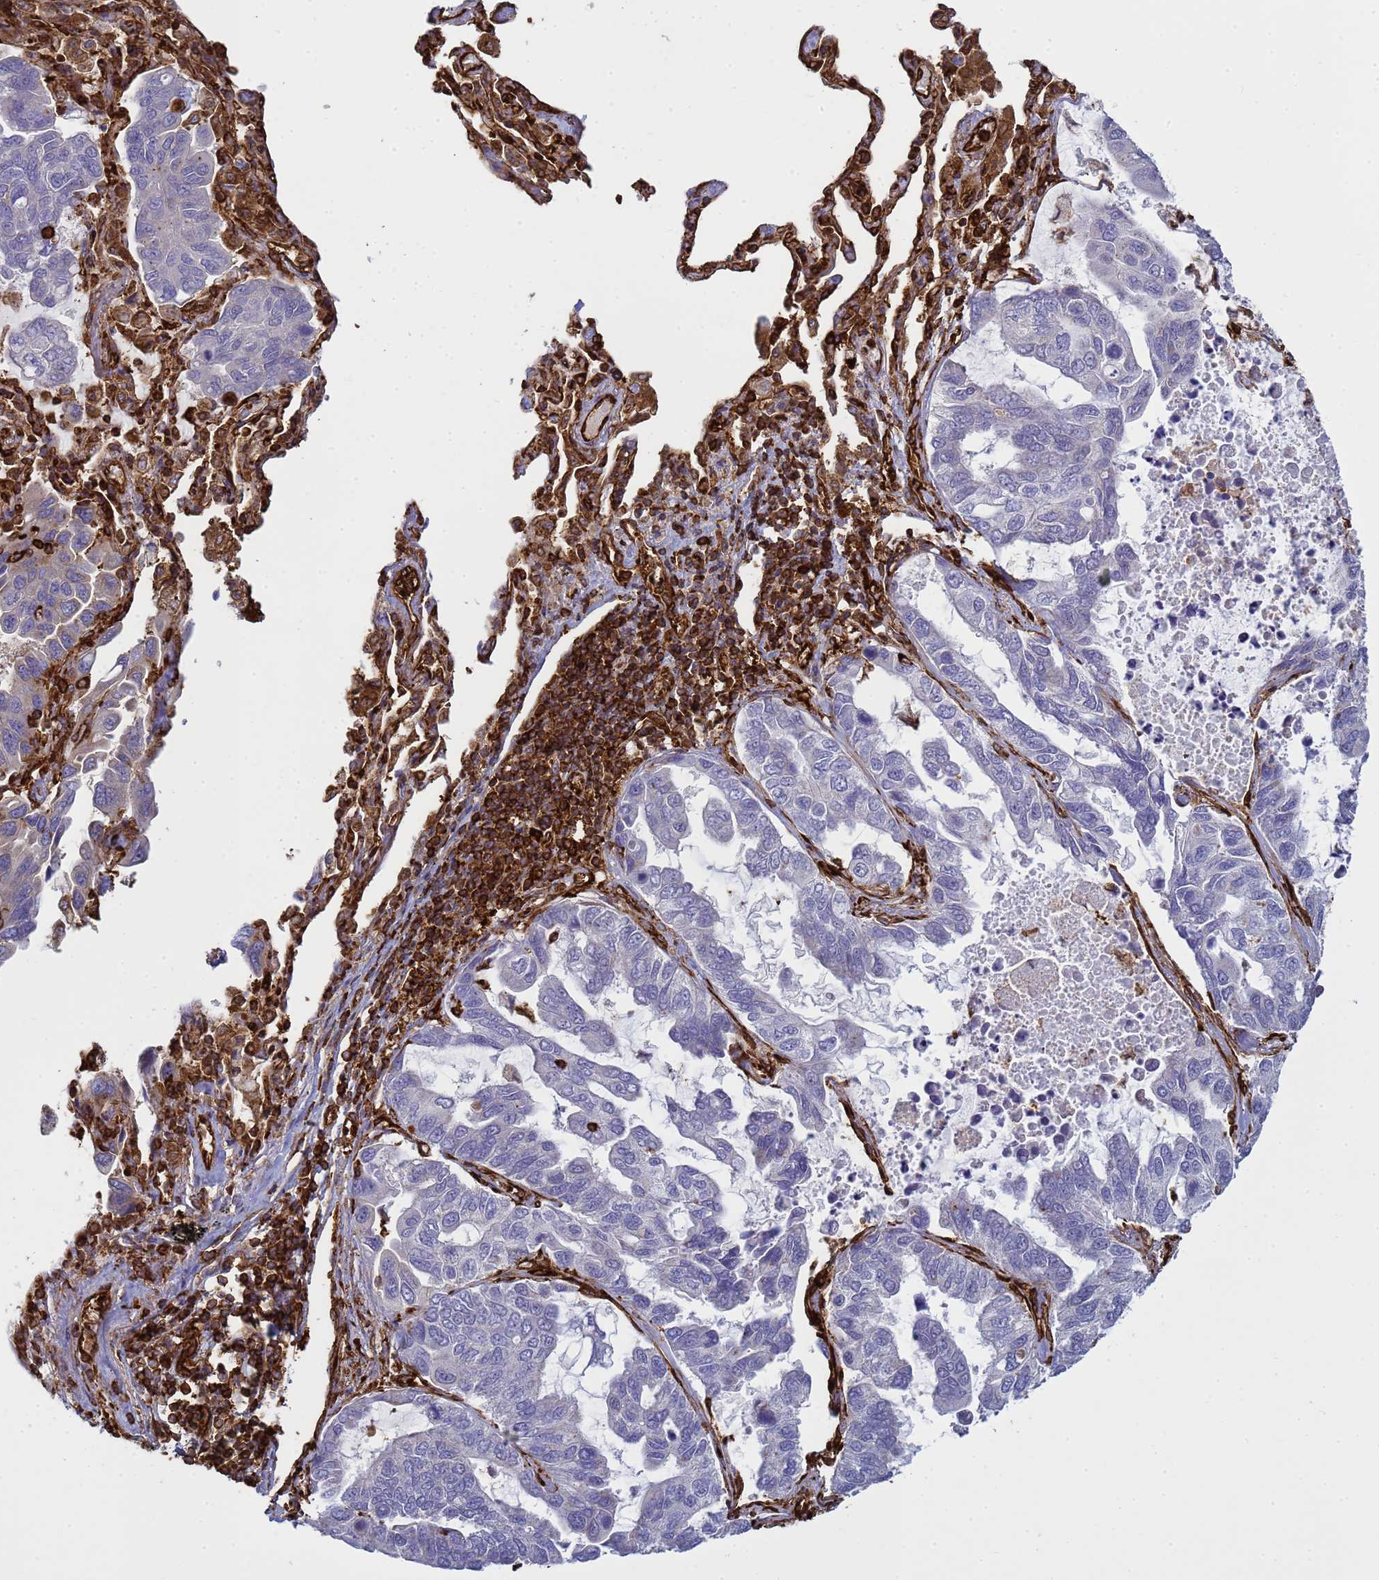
{"staining": {"intensity": "negative", "quantity": "none", "location": "none"}, "tissue": "lung cancer", "cell_type": "Tumor cells", "image_type": "cancer", "snomed": [{"axis": "morphology", "description": "Adenocarcinoma, NOS"}, {"axis": "topography", "description": "Lung"}], "caption": "The micrograph shows no staining of tumor cells in lung cancer.", "gene": "ZBTB8OS", "patient": {"sex": "male", "age": 64}}